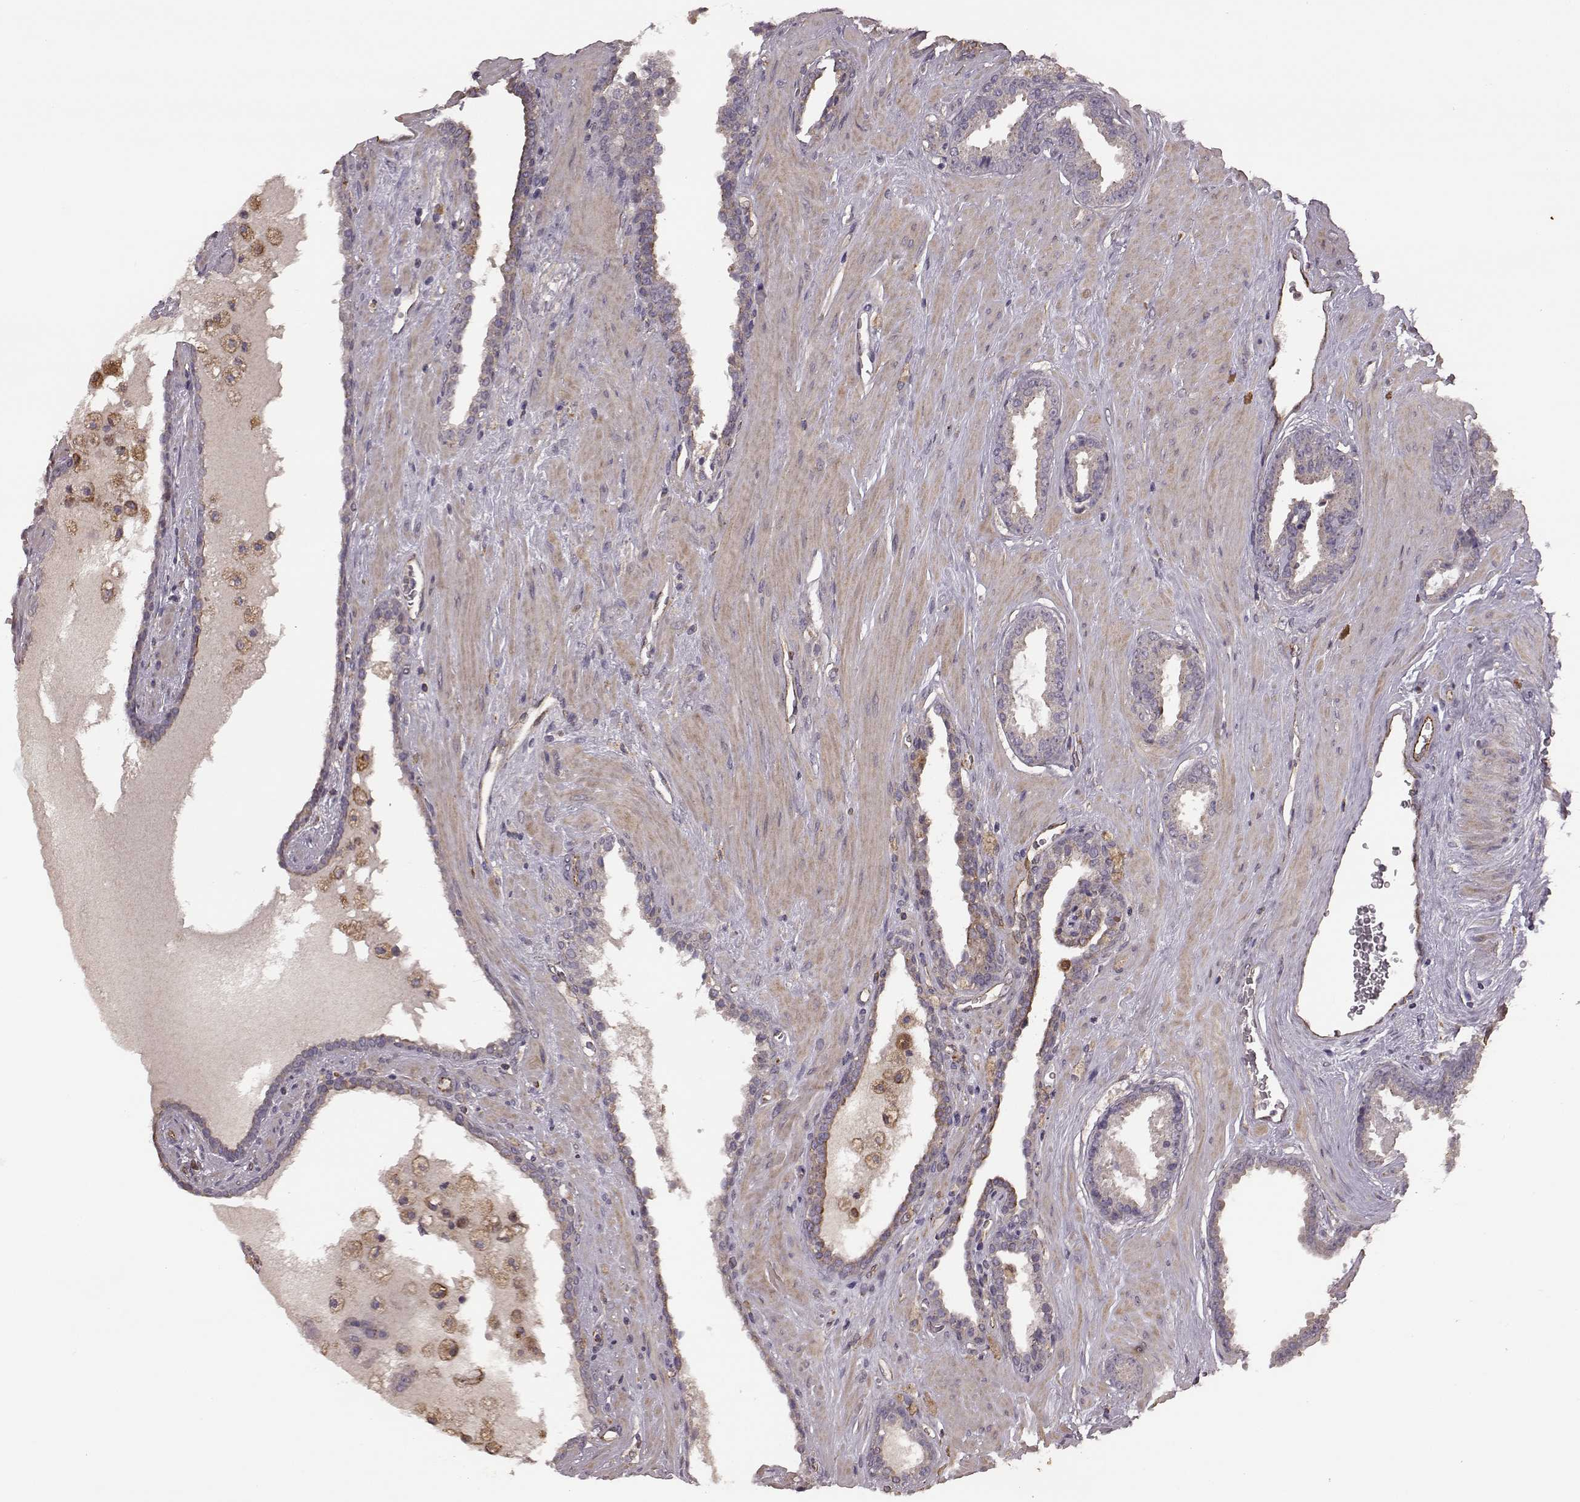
{"staining": {"intensity": "negative", "quantity": "none", "location": "none"}, "tissue": "prostate cancer", "cell_type": "Tumor cells", "image_type": "cancer", "snomed": [{"axis": "morphology", "description": "Adenocarcinoma, Low grade"}, {"axis": "topography", "description": "Prostate"}], "caption": "Prostate adenocarcinoma (low-grade) stained for a protein using immunohistochemistry (IHC) demonstrates no staining tumor cells.", "gene": "NTF3", "patient": {"sex": "male", "age": 62}}